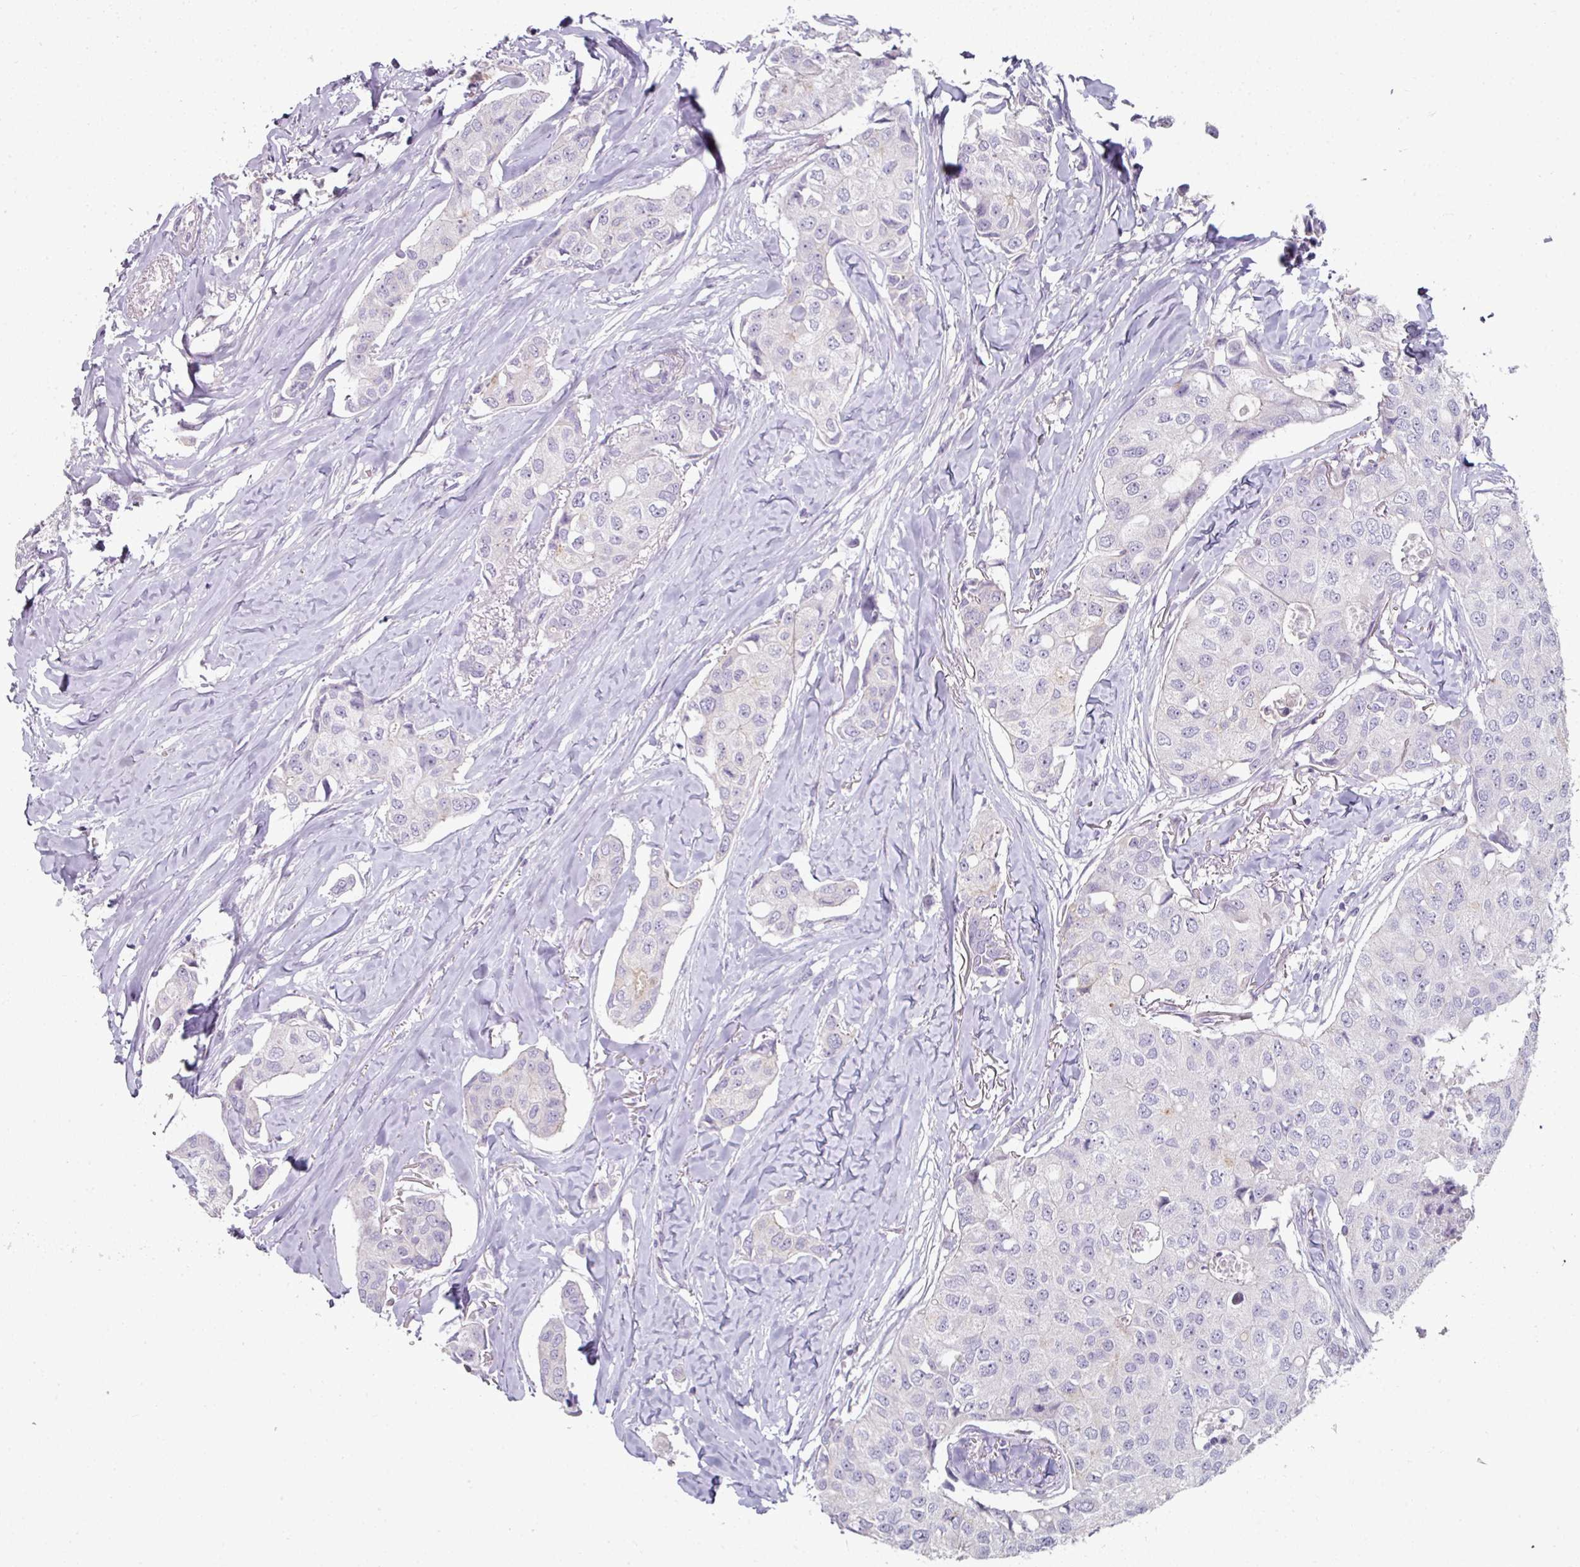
{"staining": {"intensity": "negative", "quantity": "none", "location": "none"}, "tissue": "breast cancer", "cell_type": "Tumor cells", "image_type": "cancer", "snomed": [{"axis": "morphology", "description": "Duct carcinoma"}, {"axis": "topography", "description": "Breast"}], "caption": "A histopathology image of human breast cancer (intraductal carcinoma) is negative for staining in tumor cells.", "gene": "FHAD1", "patient": {"sex": "female", "age": 80}}